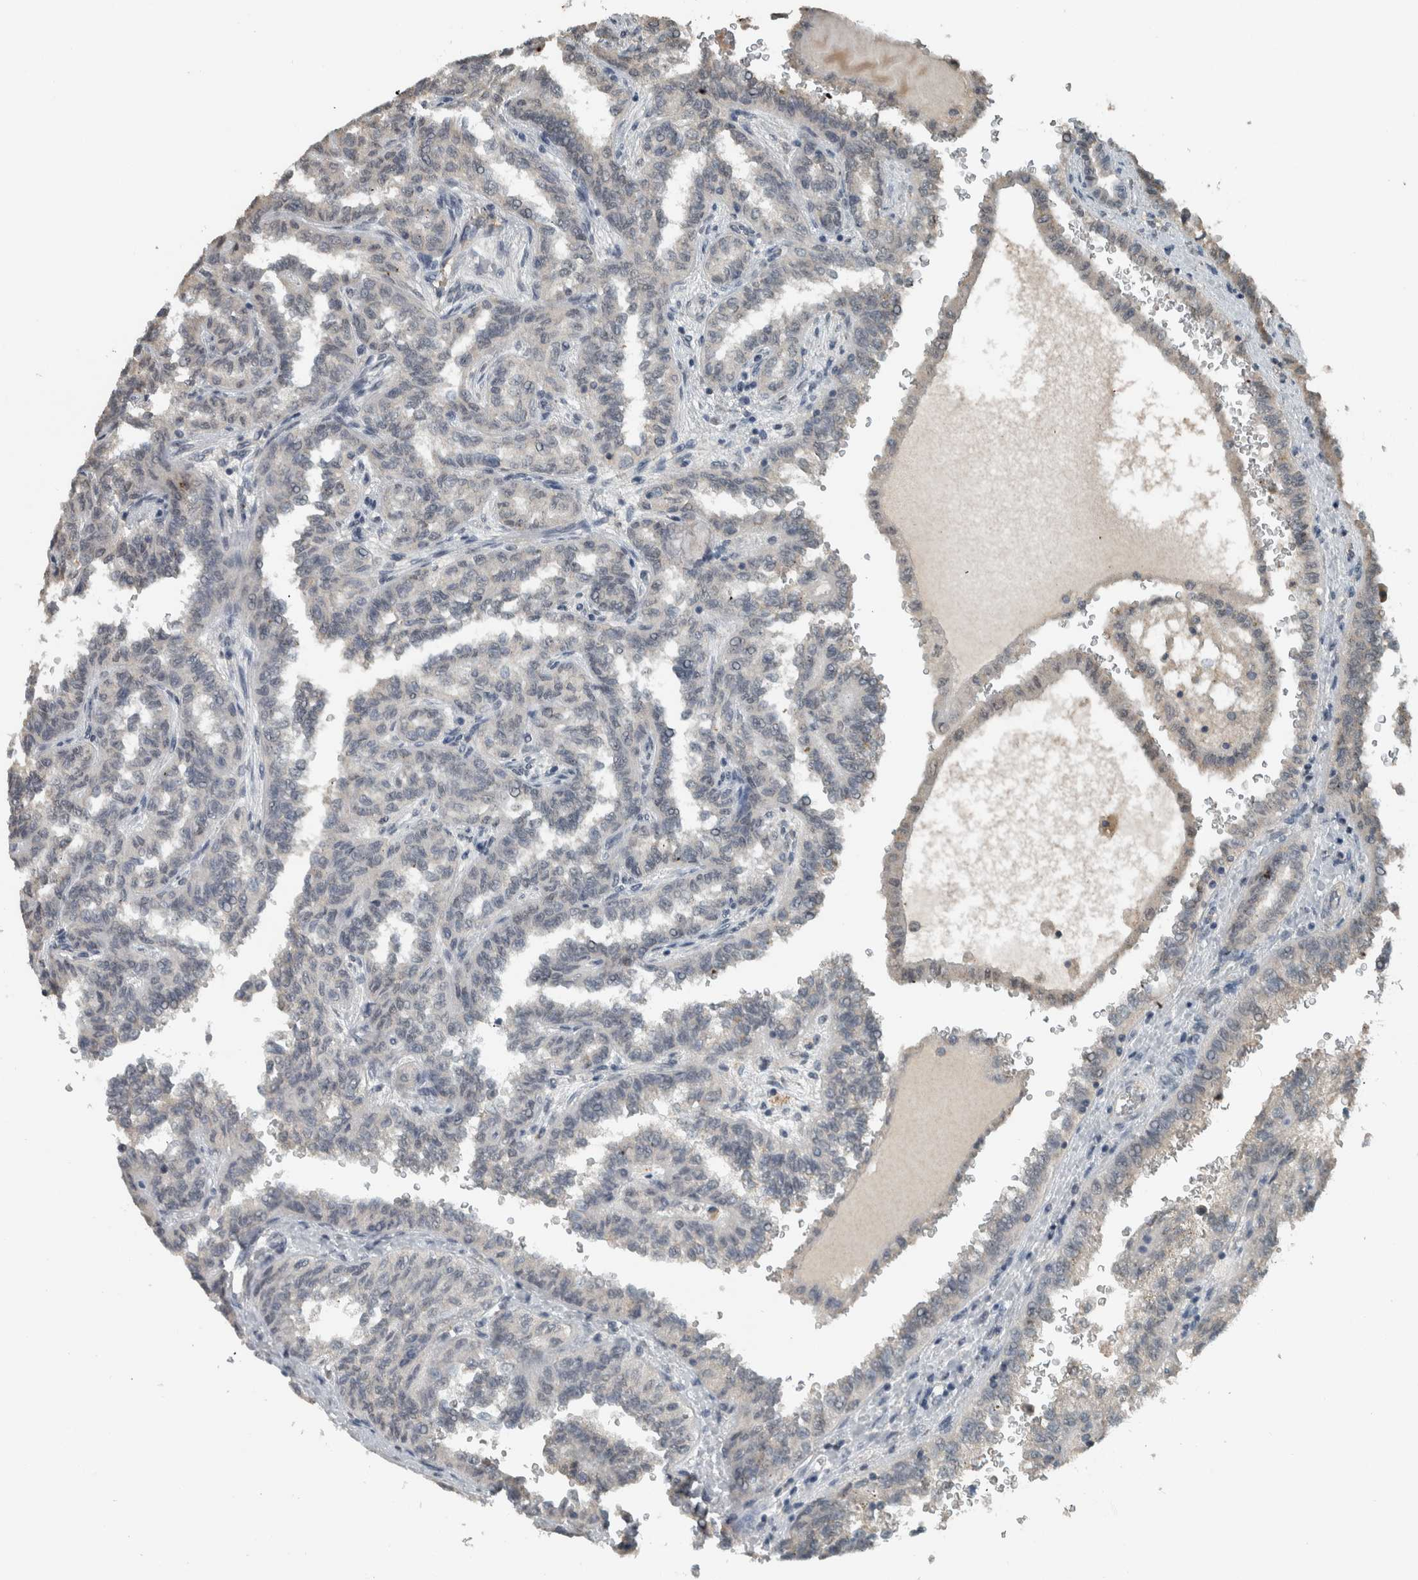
{"staining": {"intensity": "weak", "quantity": "<25%", "location": "nuclear"}, "tissue": "renal cancer", "cell_type": "Tumor cells", "image_type": "cancer", "snomed": [{"axis": "morphology", "description": "Inflammation, NOS"}, {"axis": "morphology", "description": "Adenocarcinoma, NOS"}, {"axis": "topography", "description": "Kidney"}], "caption": "A histopathology image of human renal cancer is negative for staining in tumor cells.", "gene": "ZNF24", "patient": {"sex": "male", "age": 68}}